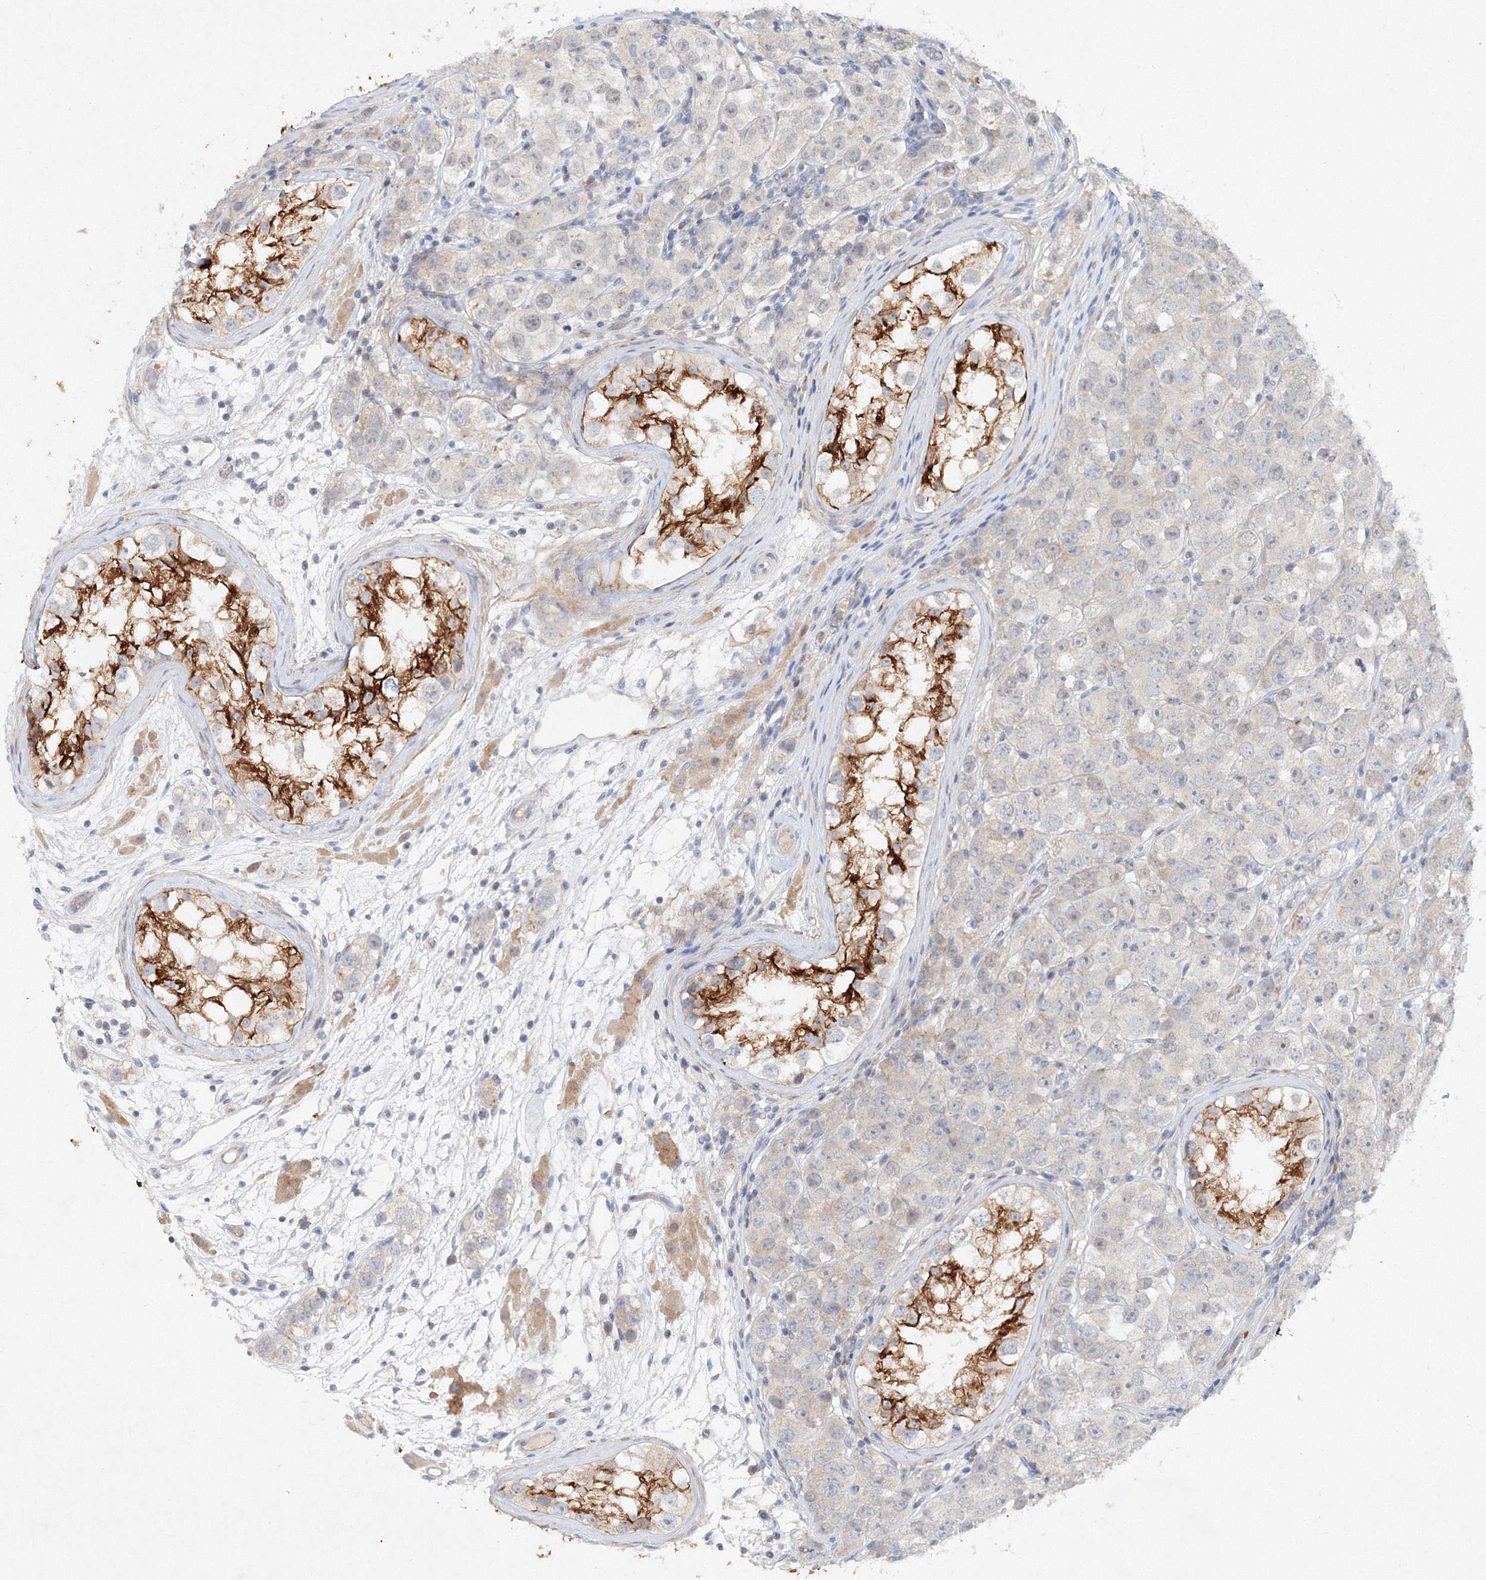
{"staining": {"intensity": "negative", "quantity": "none", "location": "none"}, "tissue": "testis cancer", "cell_type": "Tumor cells", "image_type": "cancer", "snomed": [{"axis": "morphology", "description": "Seminoma, NOS"}, {"axis": "topography", "description": "Testis"}], "caption": "Protein analysis of seminoma (testis) reveals no significant positivity in tumor cells.", "gene": "SH3BP5", "patient": {"sex": "male", "age": 28}}